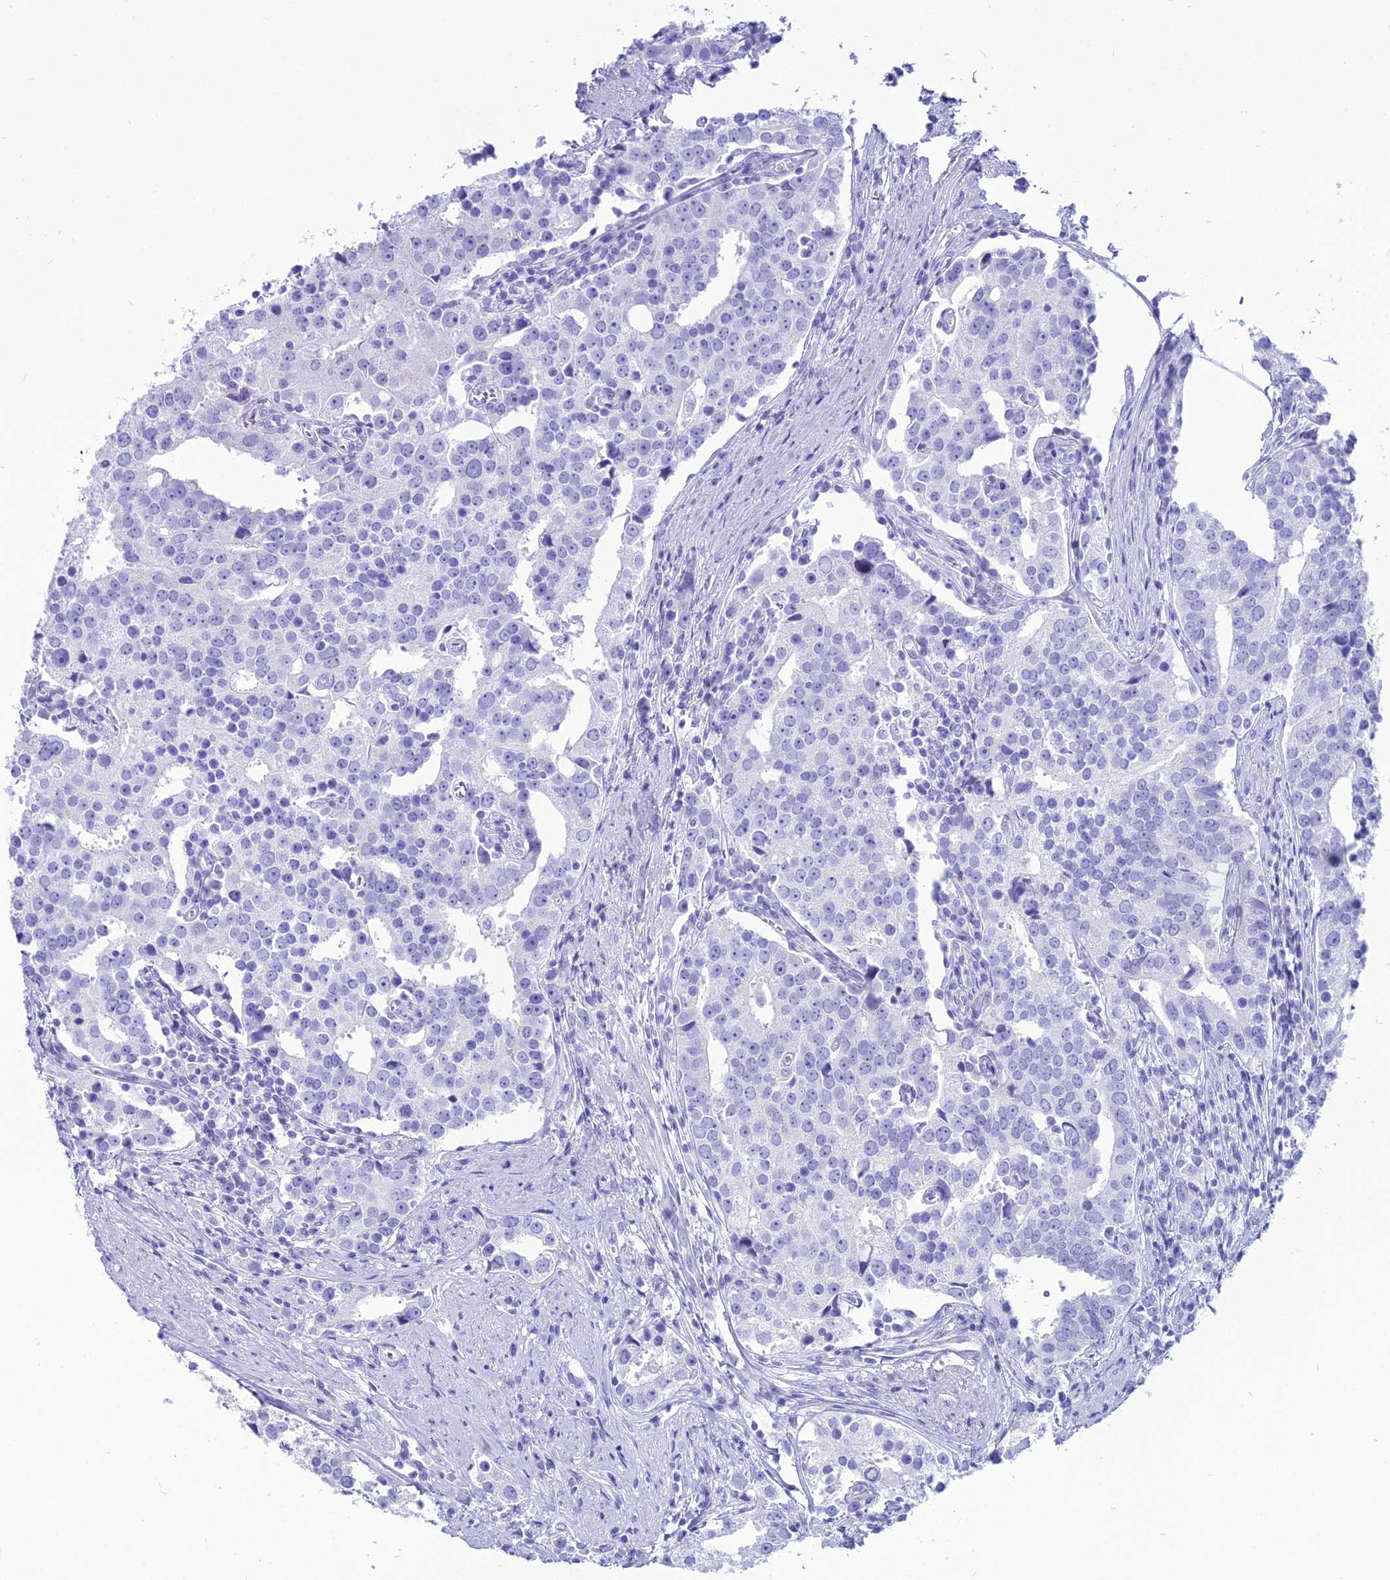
{"staining": {"intensity": "negative", "quantity": "none", "location": "none"}, "tissue": "prostate cancer", "cell_type": "Tumor cells", "image_type": "cancer", "snomed": [{"axis": "morphology", "description": "Adenocarcinoma, High grade"}, {"axis": "topography", "description": "Prostate"}], "caption": "Immunohistochemistry (IHC) micrograph of human prostate cancer (adenocarcinoma (high-grade)) stained for a protein (brown), which reveals no expression in tumor cells.", "gene": "PNMA5", "patient": {"sex": "male", "age": 71}}